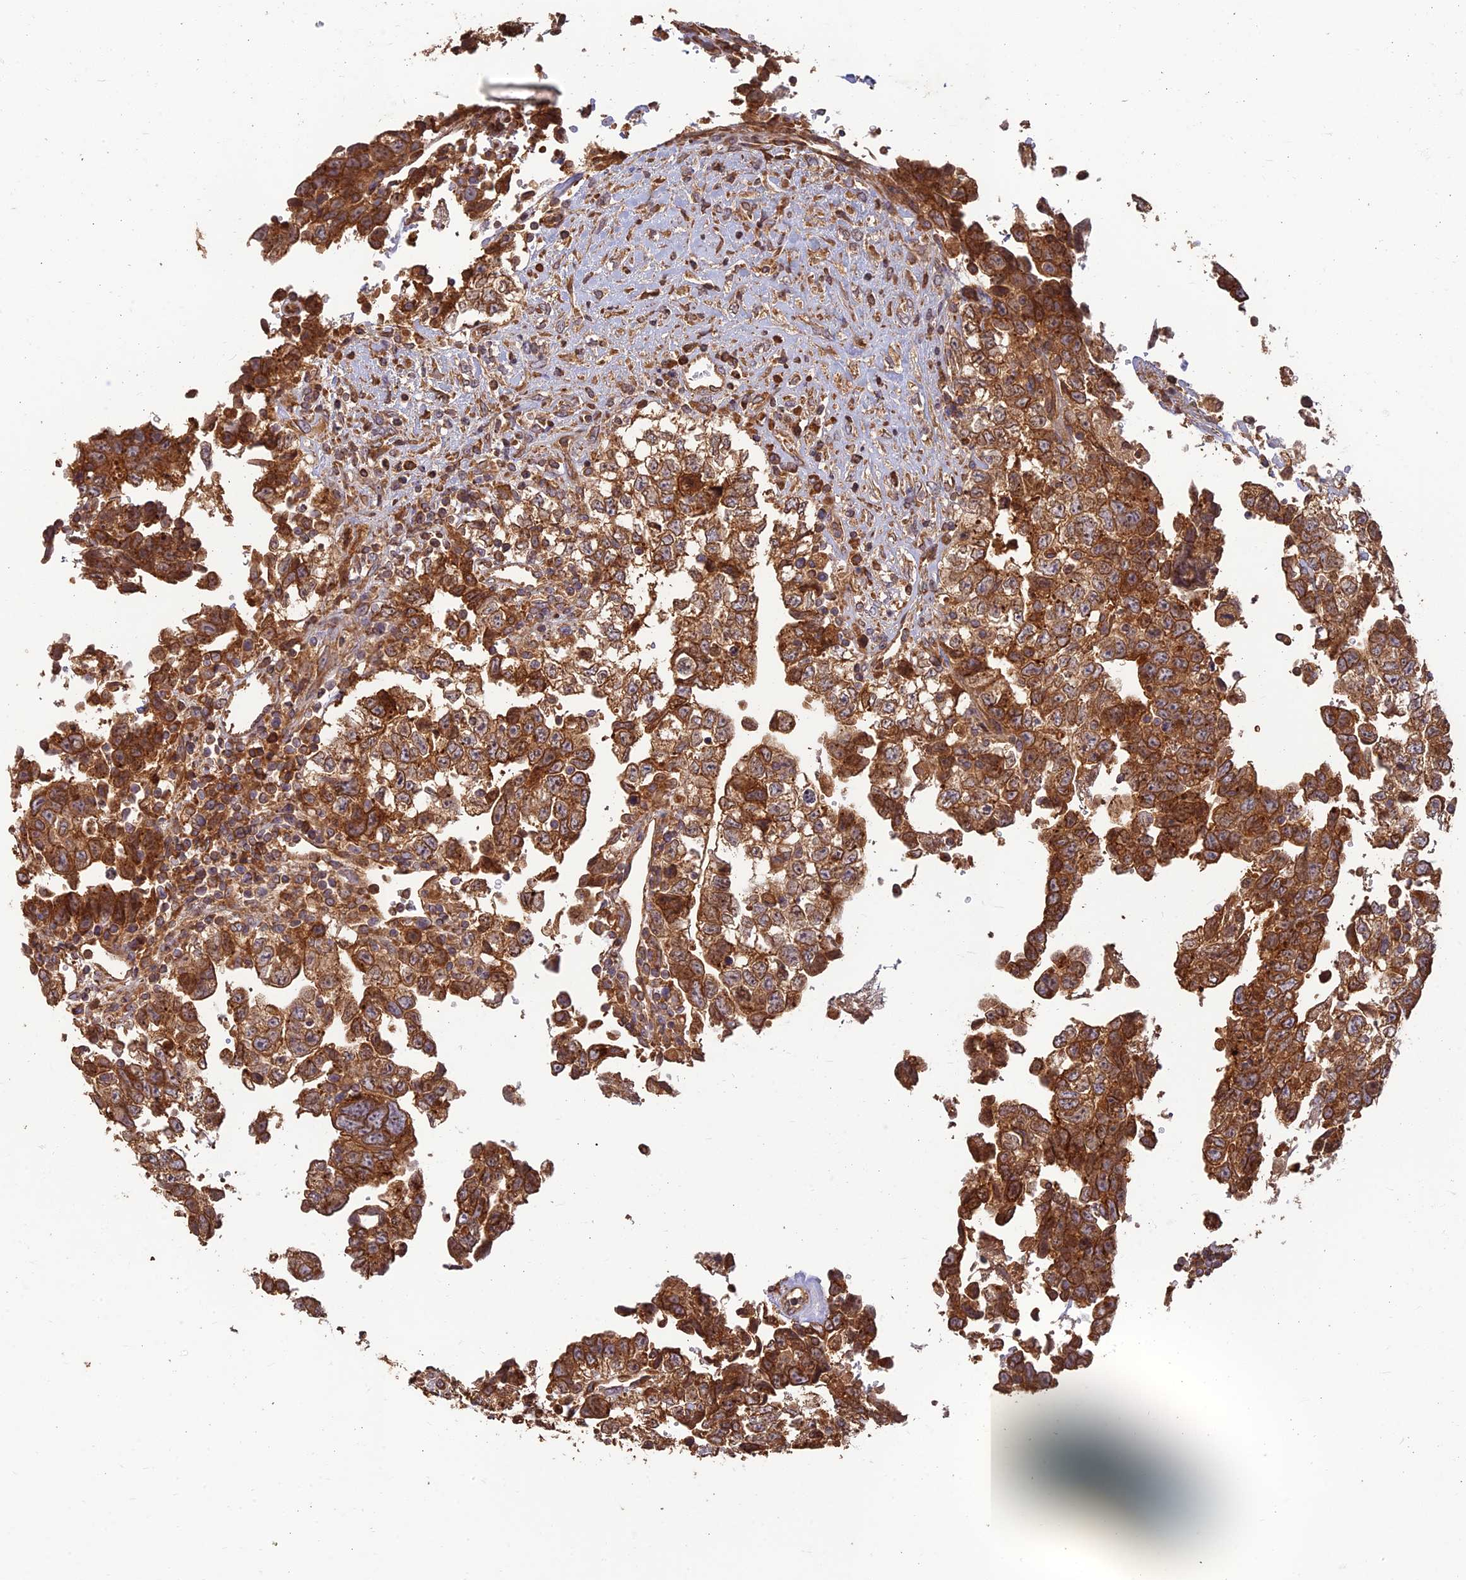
{"staining": {"intensity": "moderate", "quantity": ">75%", "location": "cytoplasmic/membranous"}, "tissue": "testis cancer", "cell_type": "Tumor cells", "image_type": "cancer", "snomed": [{"axis": "morphology", "description": "Carcinoma, Embryonal, NOS"}, {"axis": "topography", "description": "Testis"}], "caption": "About >75% of tumor cells in testis cancer (embryonal carcinoma) reveal moderate cytoplasmic/membranous protein staining as visualized by brown immunohistochemical staining.", "gene": "CORO1C", "patient": {"sex": "male", "age": 37}}